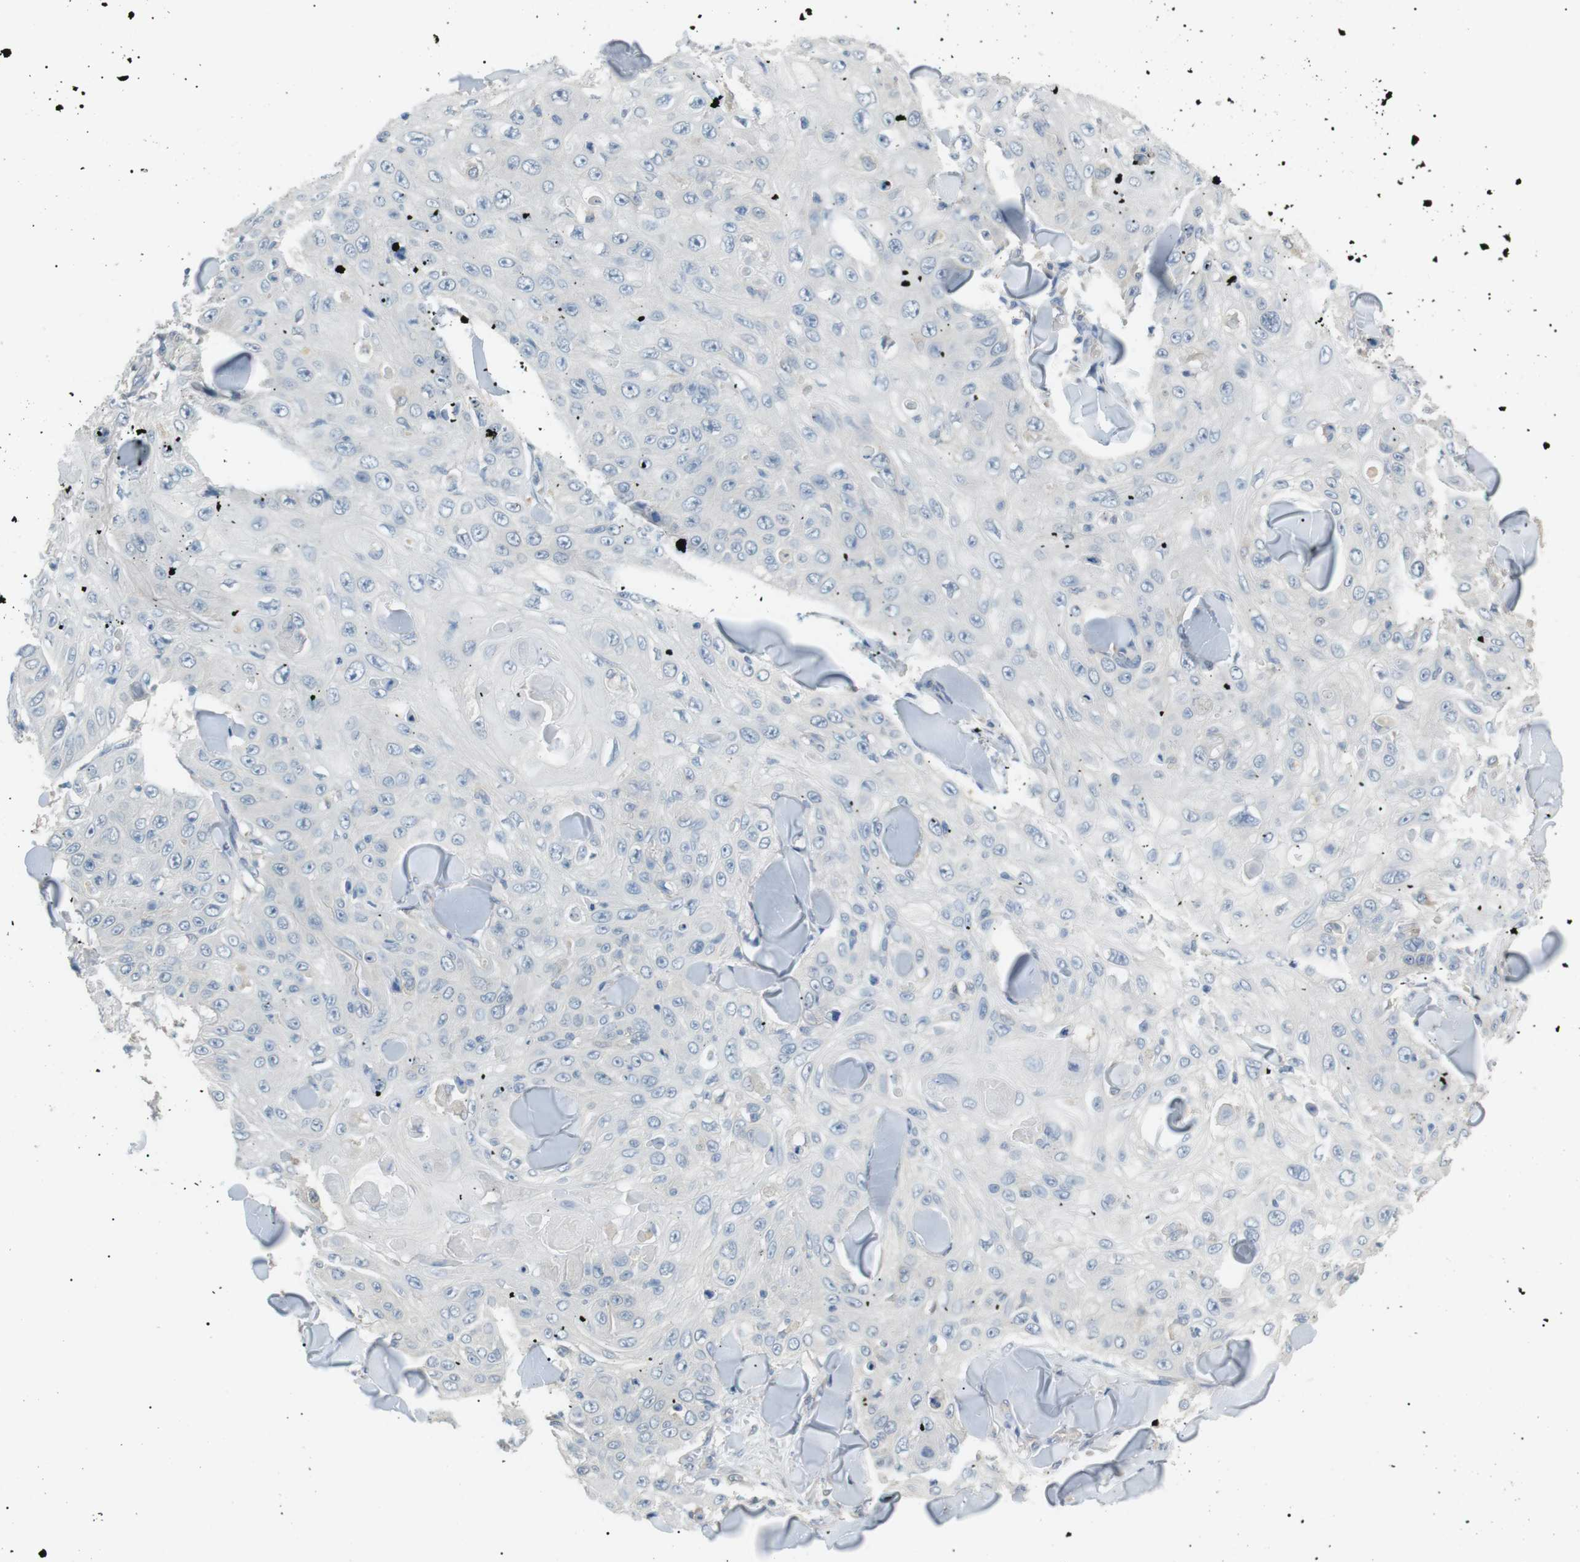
{"staining": {"intensity": "negative", "quantity": "none", "location": "none"}, "tissue": "skin cancer", "cell_type": "Tumor cells", "image_type": "cancer", "snomed": [{"axis": "morphology", "description": "Squamous cell carcinoma, NOS"}, {"axis": "topography", "description": "Skin"}], "caption": "A high-resolution micrograph shows immunohistochemistry staining of skin squamous cell carcinoma, which demonstrates no significant staining in tumor cells.", "gene": "CDH26", "patient": {"sex": "male", "age": 86}}